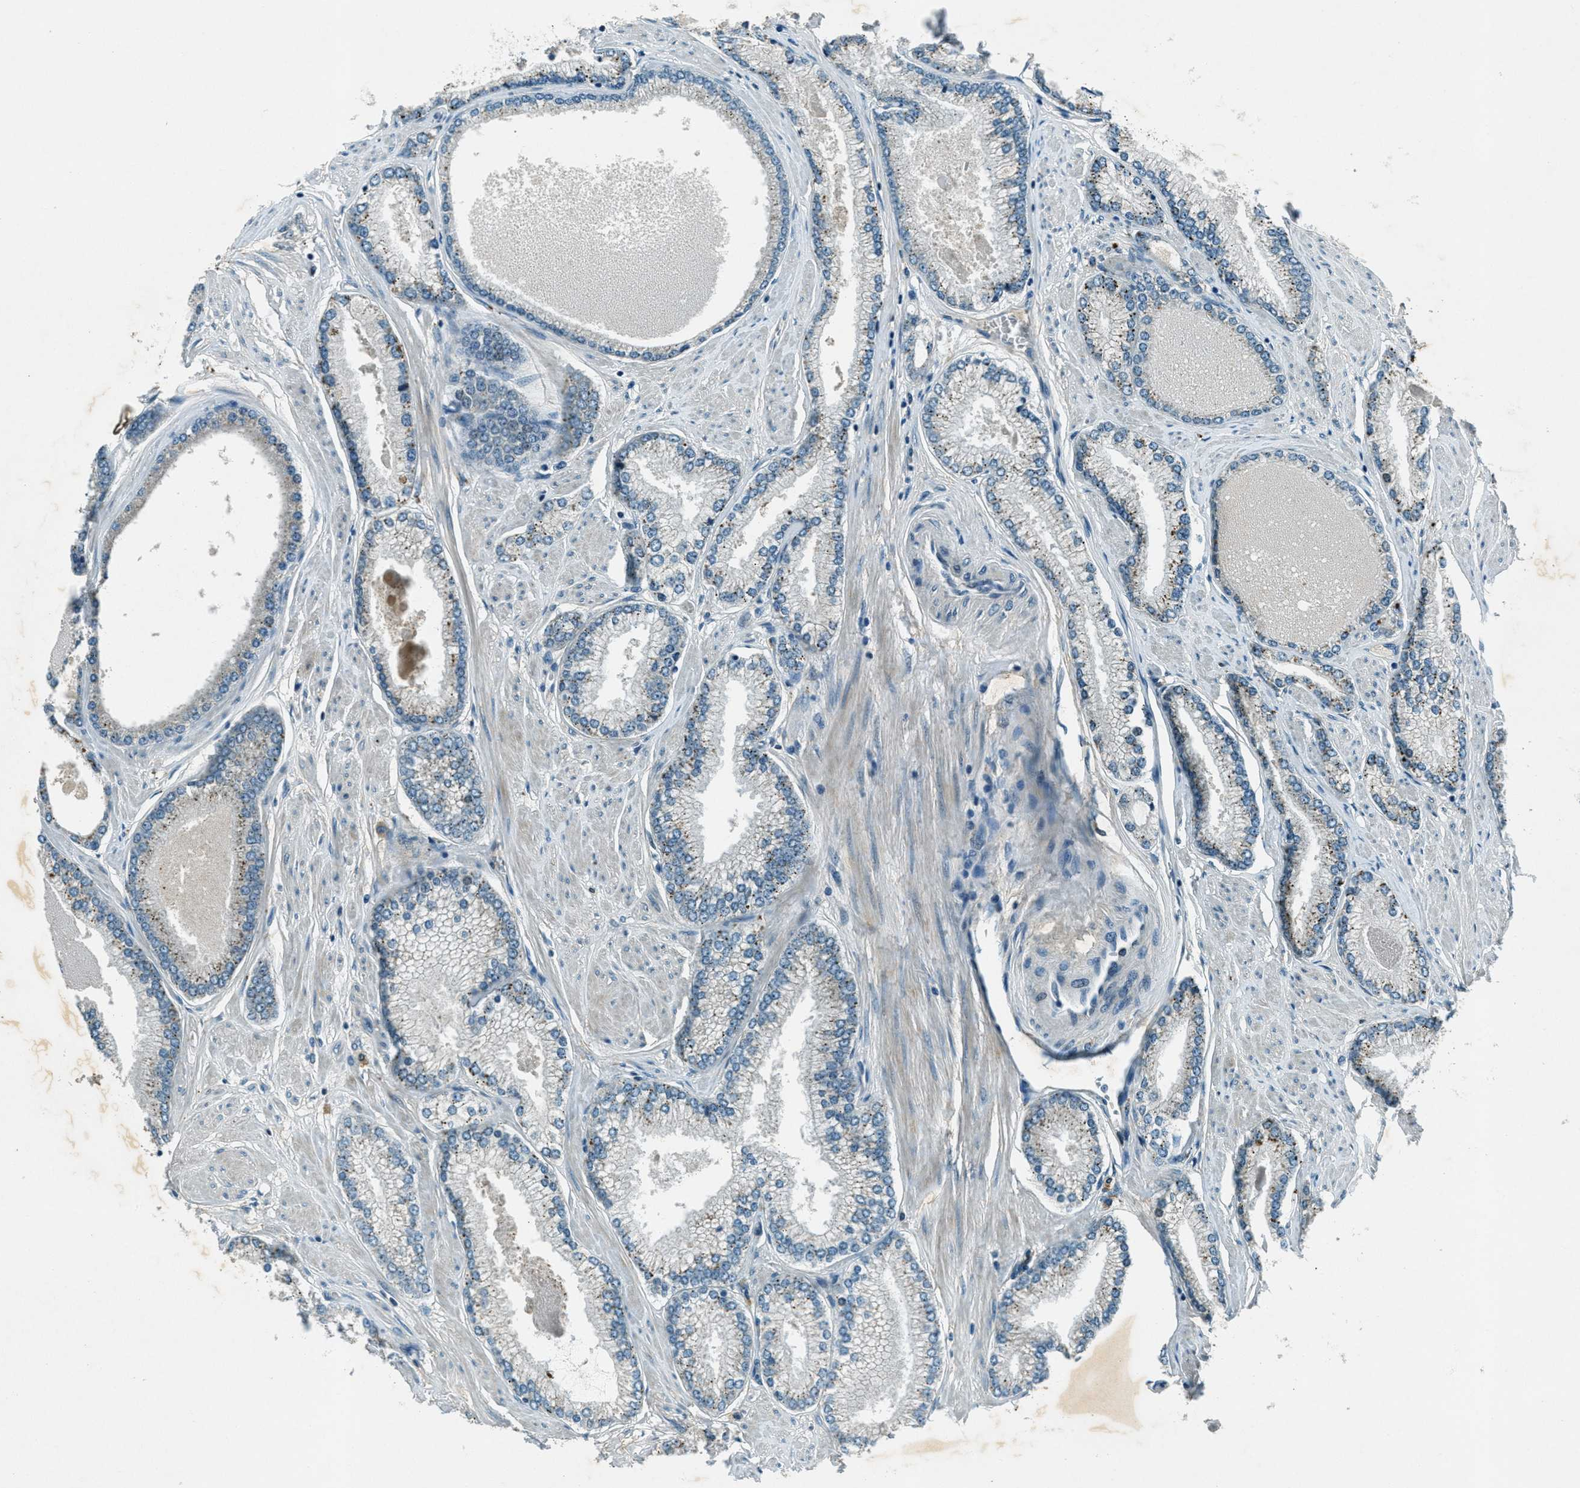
{"staining": {"intensity": "moderate", "quantity": "<25%", "location": "cytoplasmic/membranous"}, "tissue": "prostate cancer", "cell_type": "Tumor cells", "image_type": "cancer", "snomed": [{"axis": "morphology", "description": "Adenocarcinoma, High grade"}, {"axis": "topography", "description": "Prostate"}], "caption": "The micrograph displays staining of high-grade adenocarcinoma (prostate), revealing moderate cytoplasmic/membranous protein positivity (brown color) within tumor cells.", "gene": "STK11", "patient": {"sex": "male", "age": 61}}